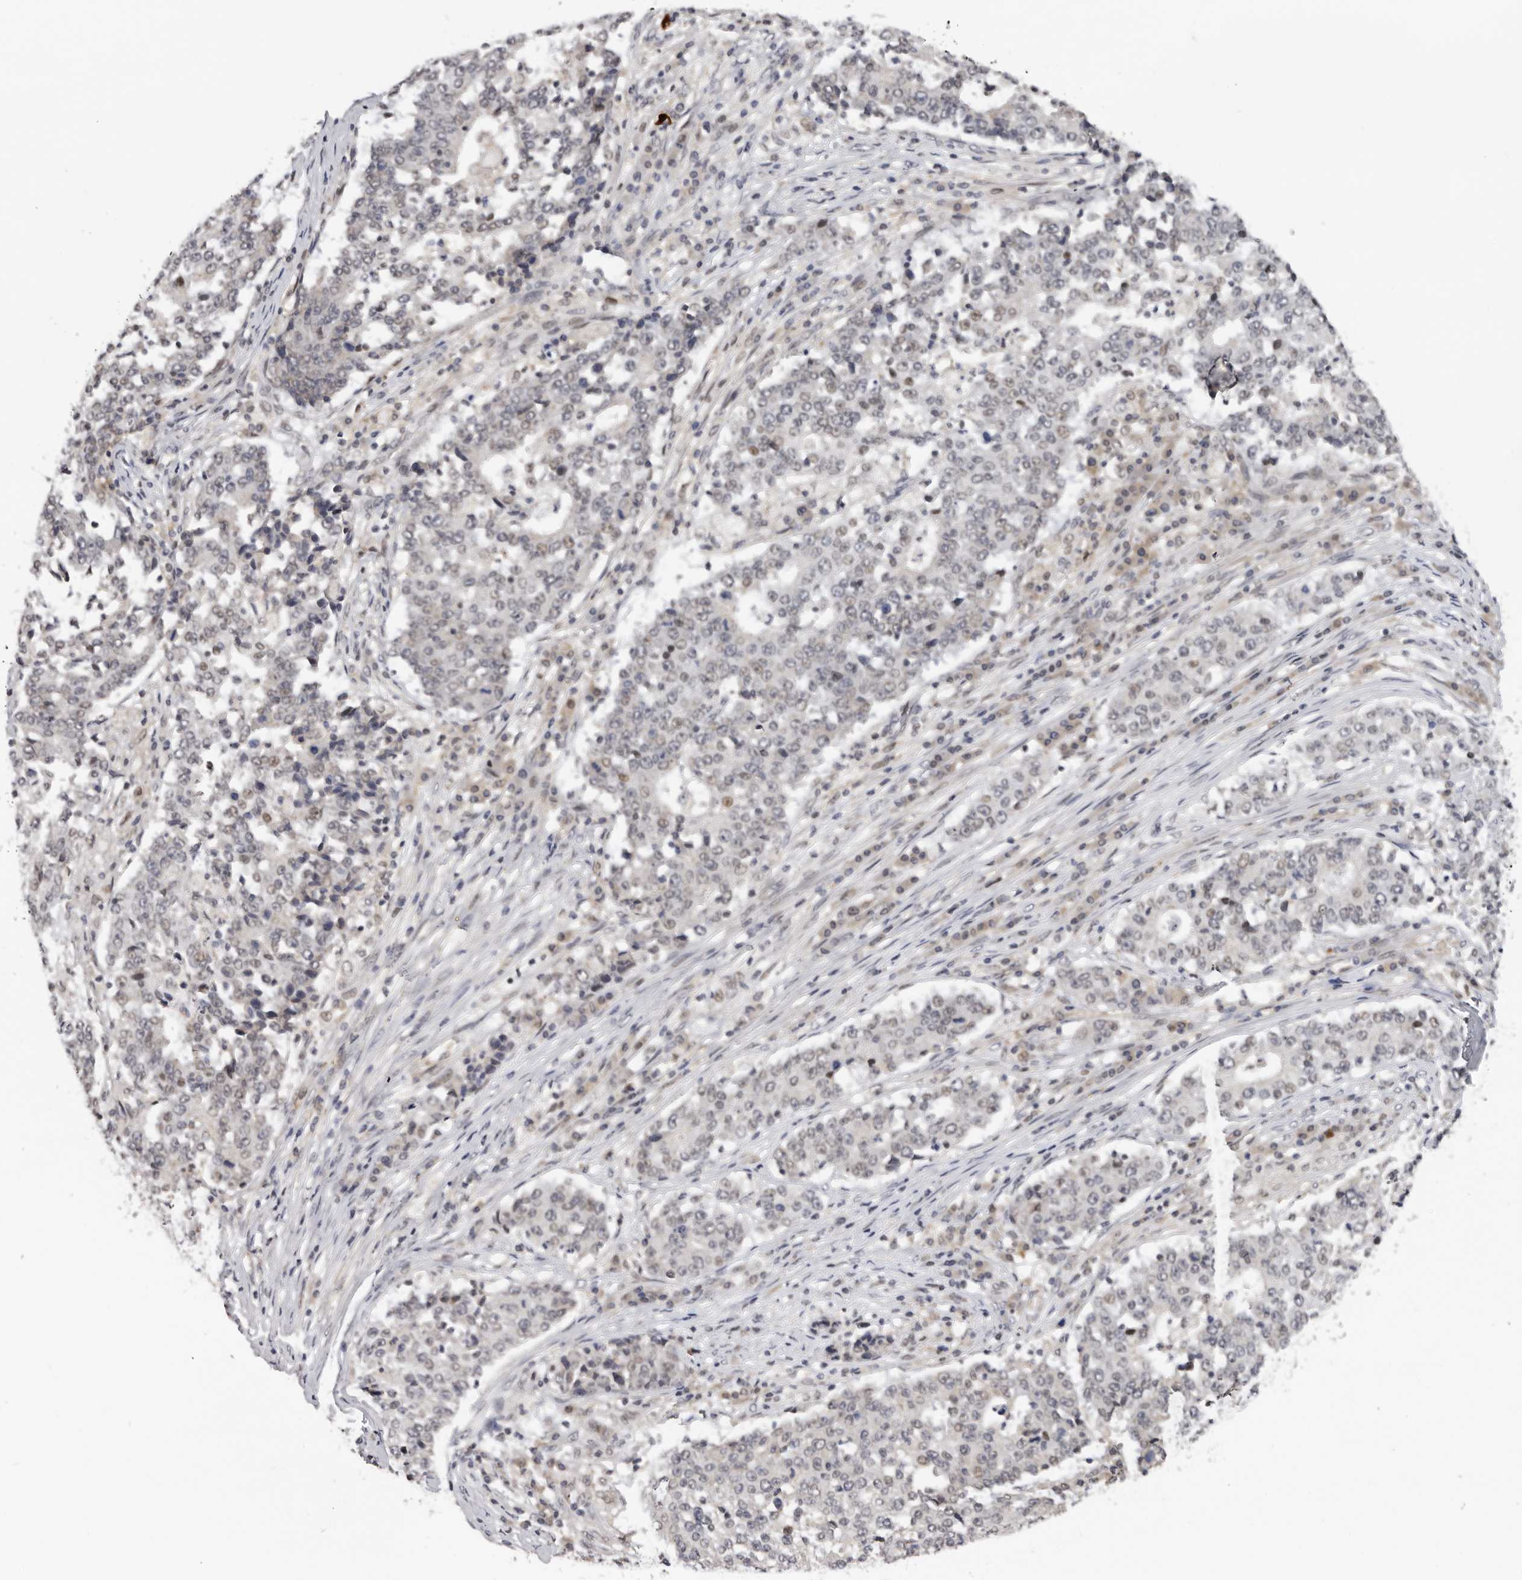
{"staining": {"intensity": "negative", "quantity": "none", "location": "none"}, "tissue": "stomach cancer", "cell_type": "Tumor cells", "image_type": "cancer", "snomed": [{"axis": "morphology", "description": "Adenocarcinoma, NOS"}, {"axis": "topography", "description": "Stomach"}], "caption": "Protein analysis of stomach cancer (adenocarcinoma) reveals no significant positivity in tumor cells.", "gene": "KIF2B", "patient": {"sex": "male", "age": 59}}